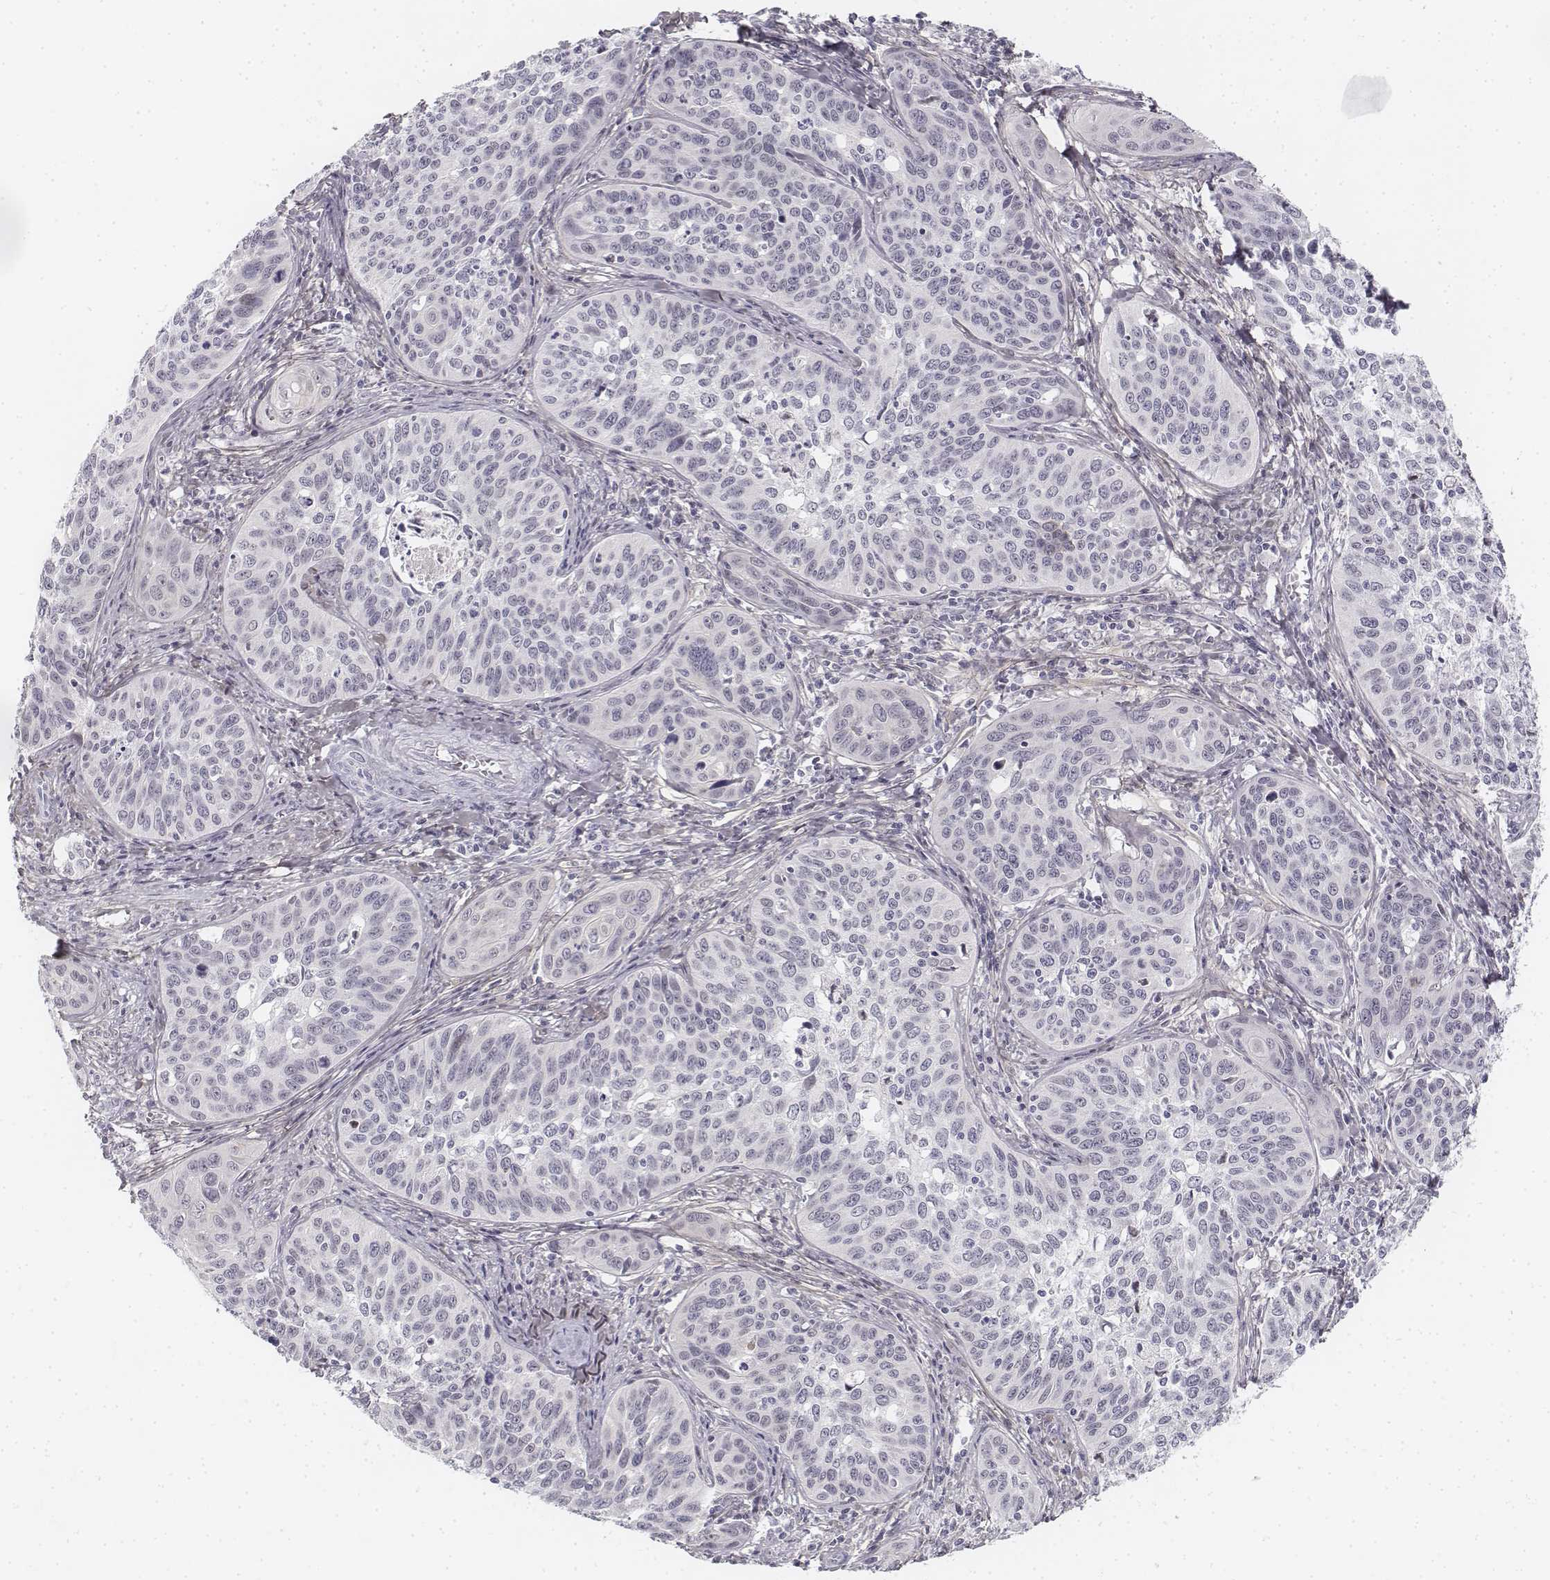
{"staining": {"intensity": "negative", "quantity": "none", "location": "none"}, "tissue": "cervical cancer", "cell_type": "Tumor cells", "image_type": "cancer", "snomed": [{"axis": "morphology", "description": "Squamous cell carcinoma, NOS"}, {"axis": "topography", "description": "Cervix"}], "caption": "Tumor cells are negative for protein expression in human cervical cancer.", "gene": "KRT84", "patient": {"sex": "female", "age": 31}}